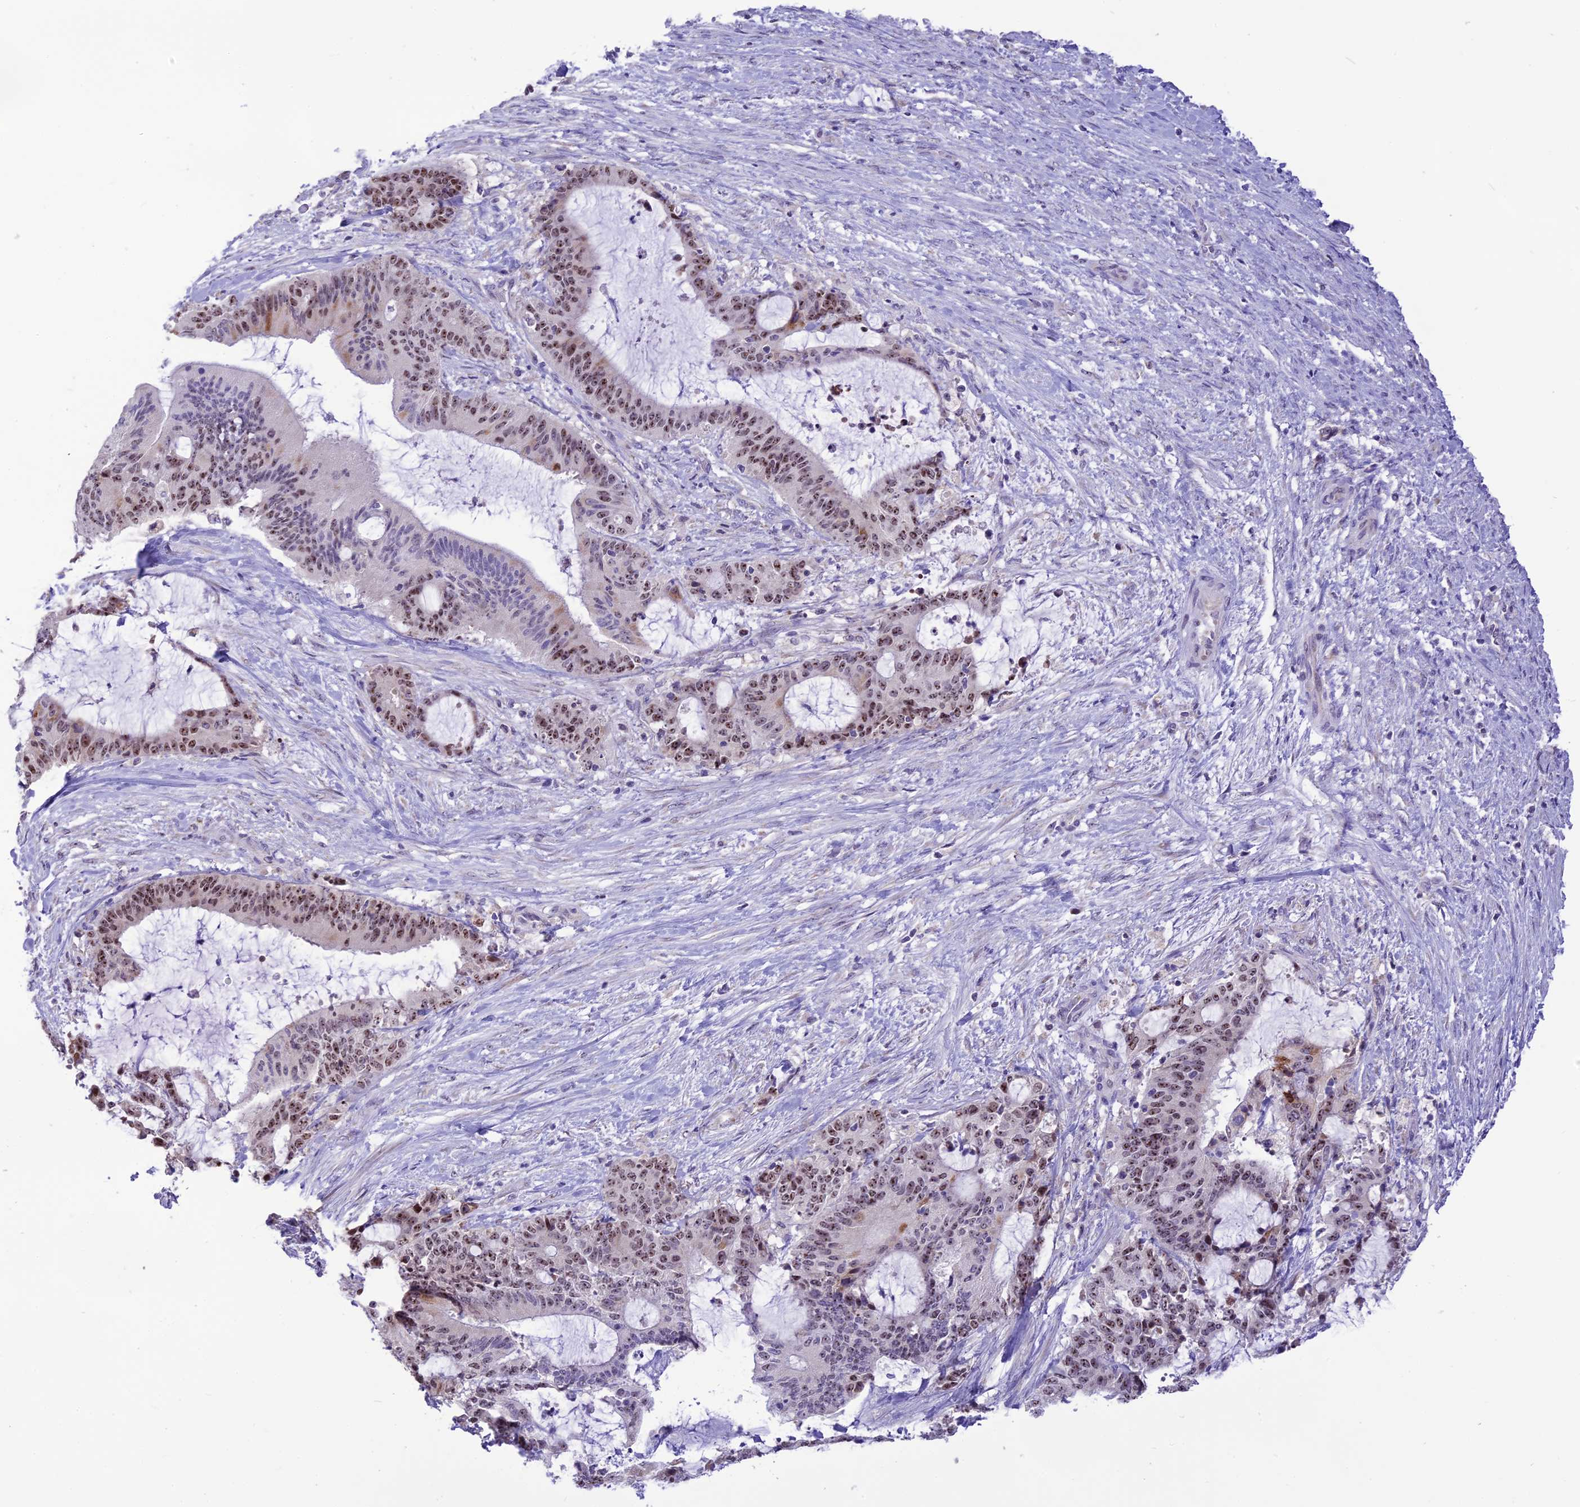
{"staining": {"intensity": "moderate", "quantity": ">75%", "location": "nuclear"}, "tissue": "liver cancer", "cell_type": "Tumor cells", "image_type": "cancer", "snomed": [{"axis": "morphology", "description": "Normal tissue, NOS"}, {"axis": "morphology", "description": "Cholangiocarcinoma"}, {"axis": "topography", "description": "Liver"}, {"axis": "topography", "description": "Peripheral nerve tissue"}], "caption": "The histopathology image reveals a brown stain indicating the presence of a protein in the nuclear of tumor cells in cholangiocarcinoma (liver).", "gene": "CMSS1", "patient": {"sex": "female", "age": 73}}